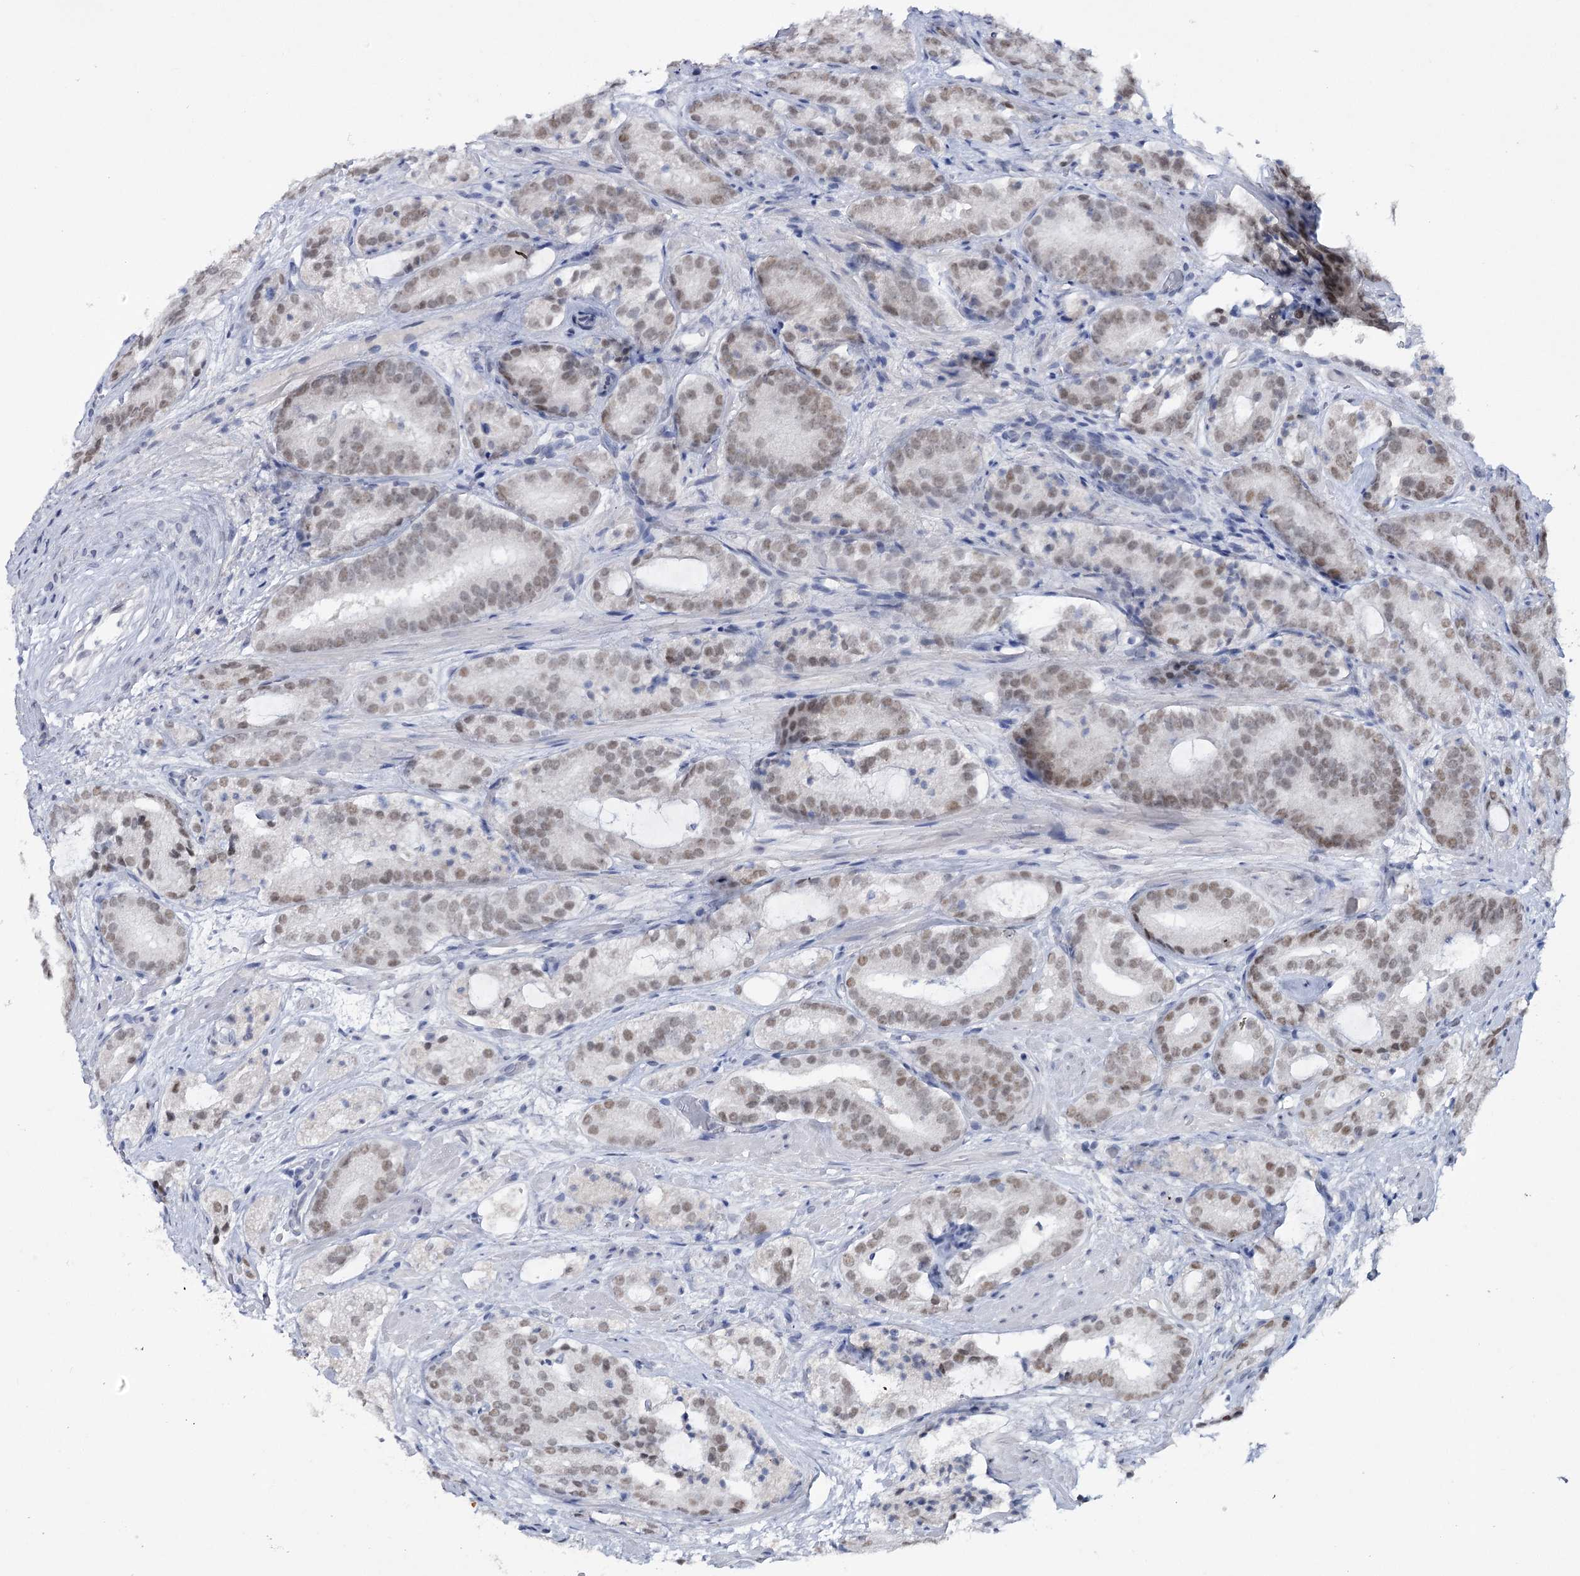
{"staining": {"intensity": "moderate", "quantity": ">75%", "location": "nuclear"}, "tissue": "prostate cancer", "cell_type": "Tumor cells", "image_type": "cancer", "snomed": [{"axis": "morphology", "description": "Adenocarcinoma, High grade"}, {"axis": "topography", "description": "Prostate"}], "caption": "Prostate cancer (adenocarcinoma (high-grade)) stained with a protein marker displays moderate staining in tumor cells.", "gene": "ZC3H8", "patient": {"sex": "male", "age": 57}}